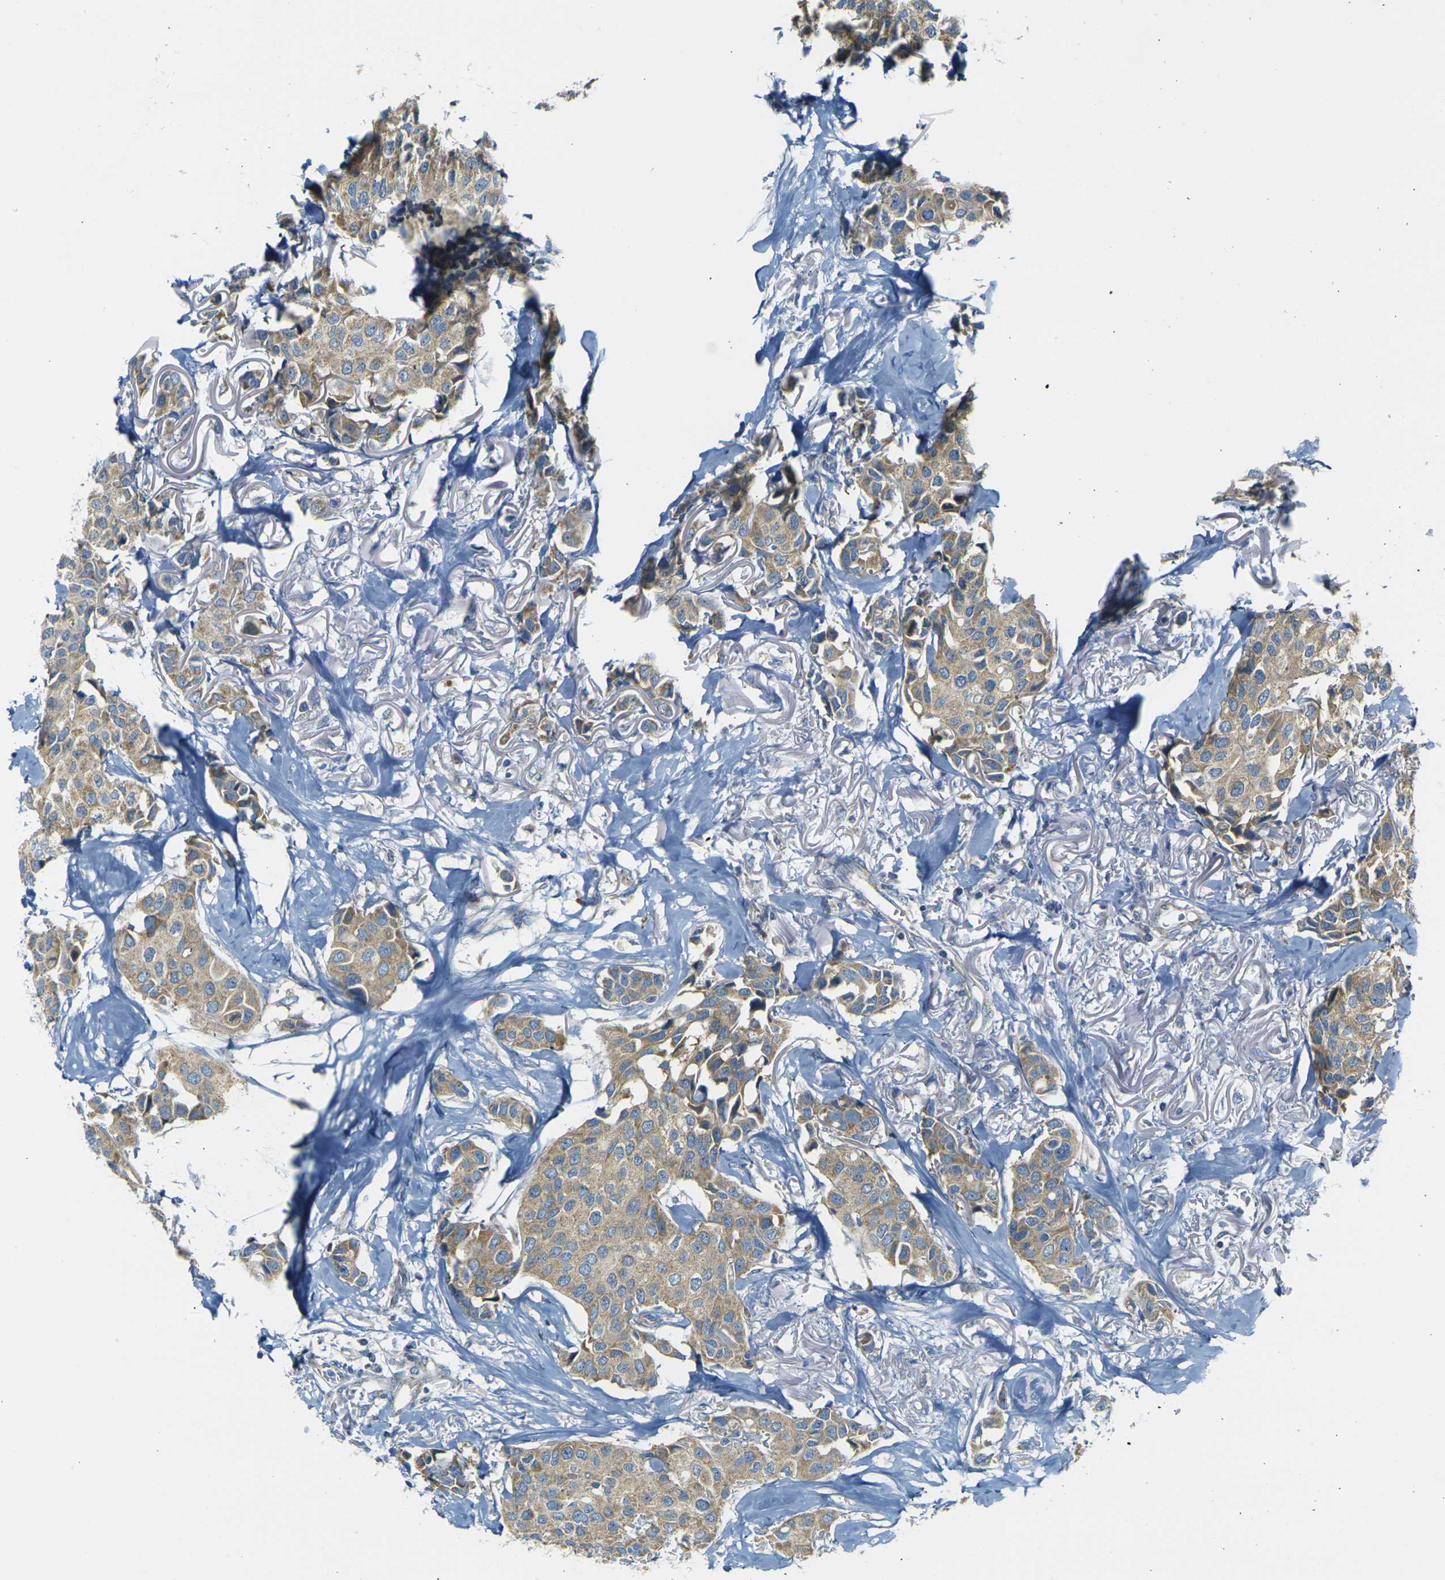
{"staining": {"intensity": "moderate", "quantity": ">75%", "location": "cytoplasmic/membranous"}, "tissue": "breast cancer", "cell_type": "Tumor cells", "image_type": "cancer", "snomed": [{"axis": "morphology", "description": "Duct carcinoma"}, {"axis": "topography", "description": "Breast"}], "caption": "IHC (DAB (3,3'-diaminobenzidine)) staining of human invasive ductal carcinoma (breast) demonstrates moderate cytoplasmic/membranous protein positivity in approximately >75% of tumor cells.", "gene": "PARD6B", "patient": {"sex": "female", "age": 80}}